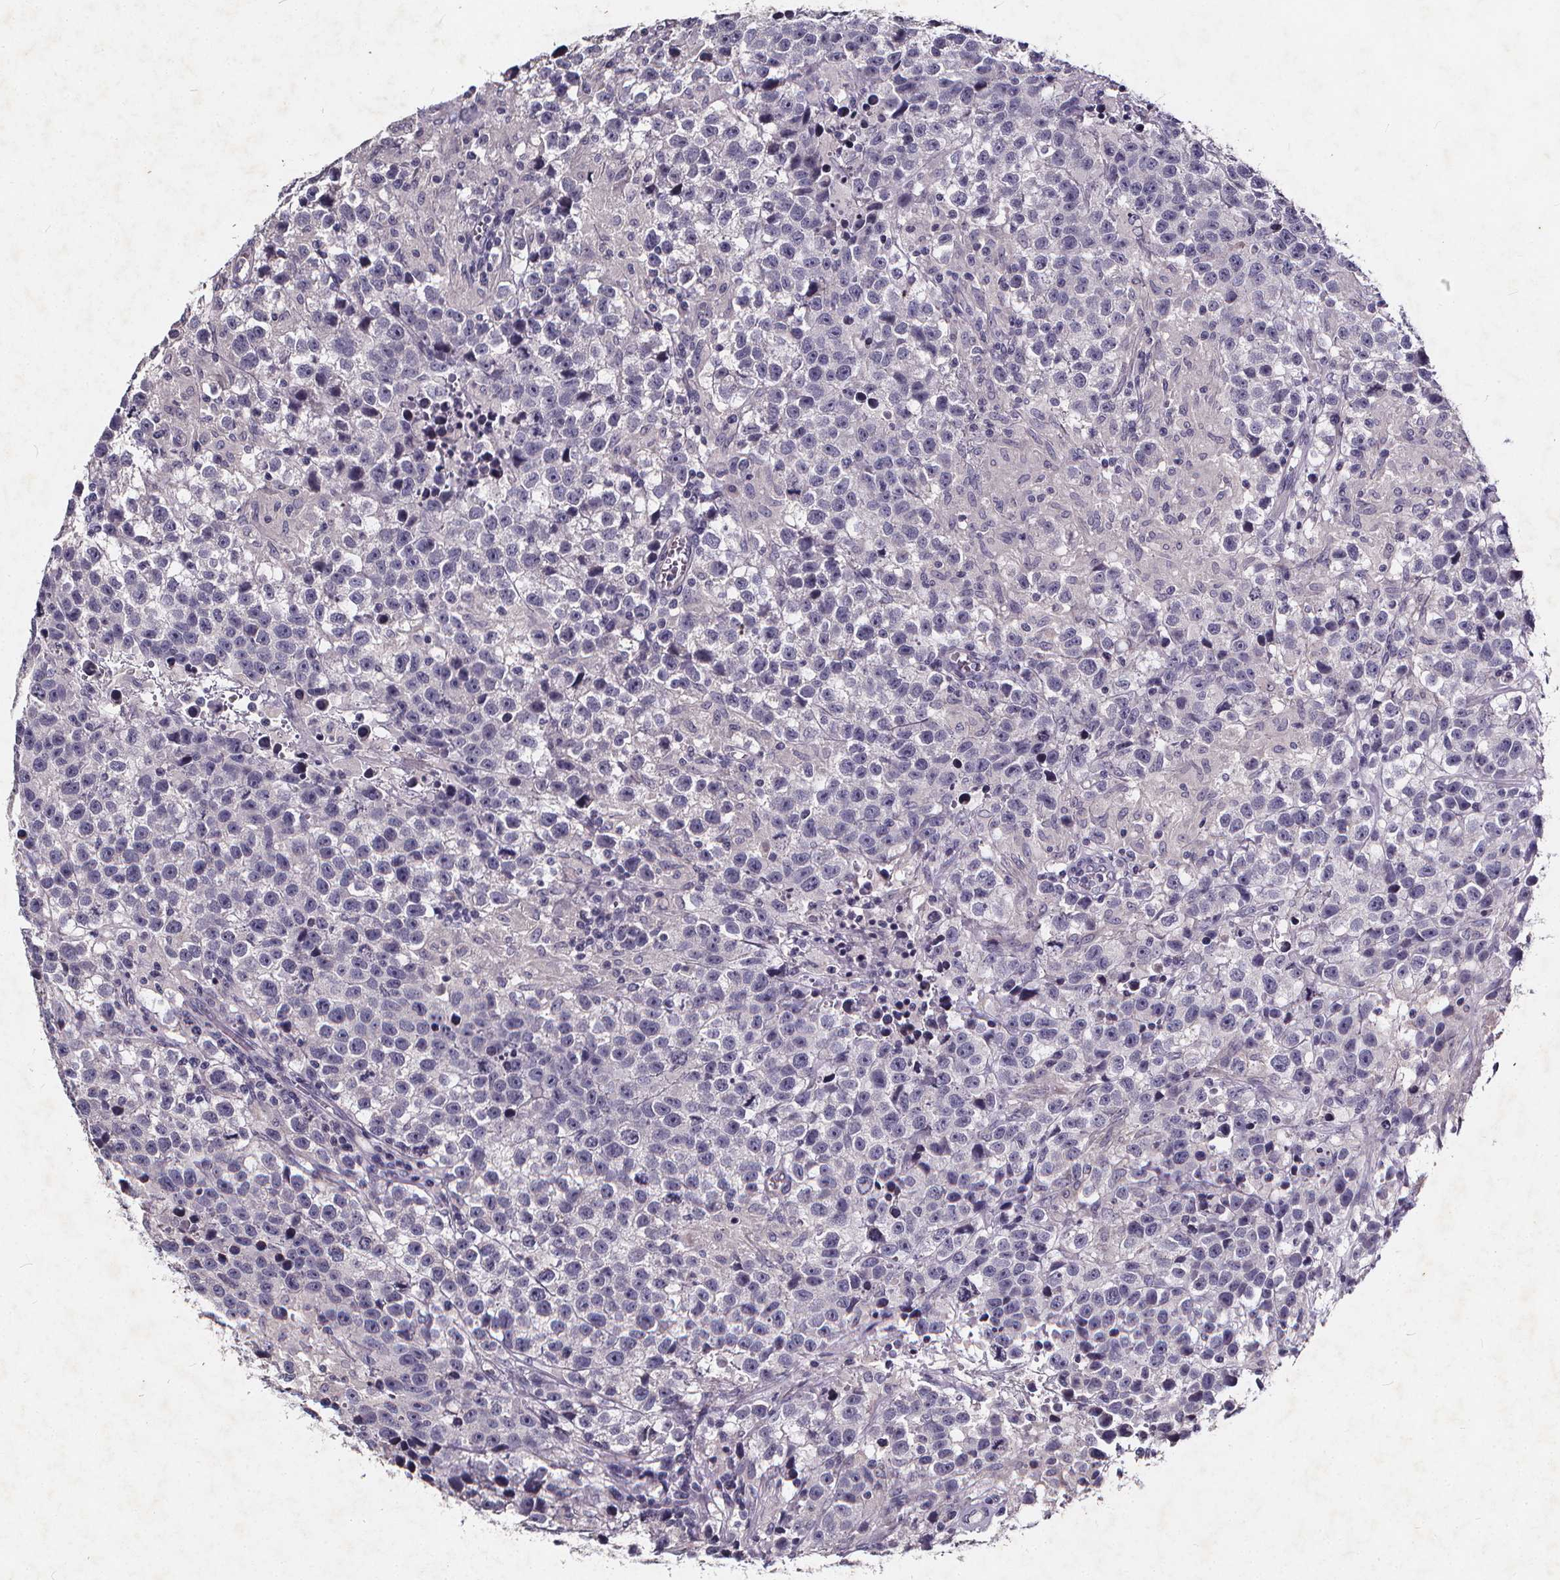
{"staining": {"intensity": "negative", "quantity": "none", "location": "none"}, "tissue": "testis cancer", "cell_type": "Tumor cells", "image_type": "cancer", "snomed": [{"axis": "morphology", "description": "Seminoma, NOS"}, {"axis": "topography", "description": "Testis"}], "caption": "Tumor cells show no significant expression in testis cancer.", "gene": "TSPAN14", "patient": {"sex": "male", "age": 43}}